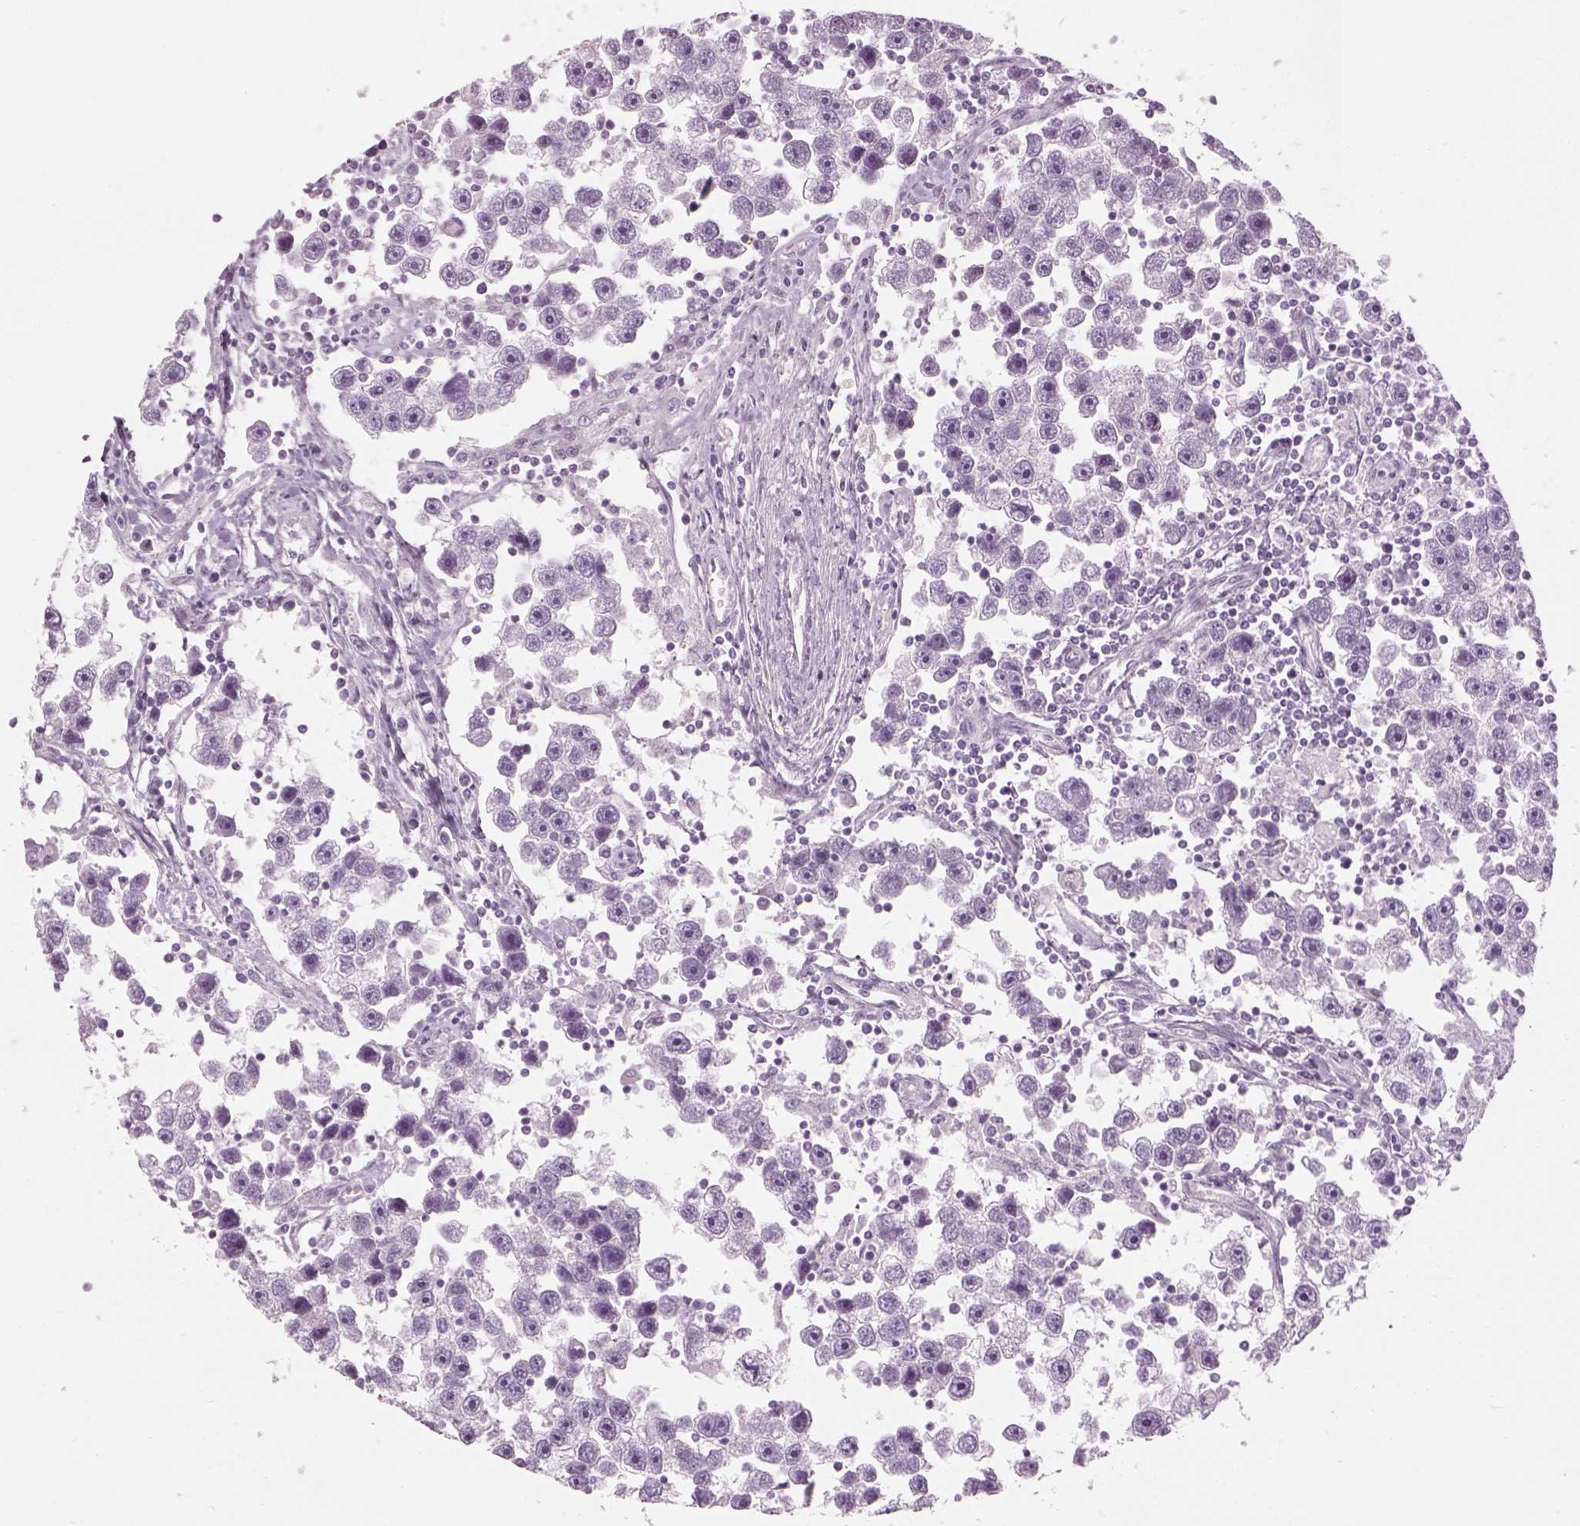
{"staining": {"intensity": "negative", "quantity": "none", "location": "none"}, "tissue": "testis cancer", "cell_type": "Tumor cells", "image_type": "cancer", "snomed": [{"axis": "morphology", "description": "Seminoma, NOS"}, {"axis": "topography", "description": "Testis"}], "caption": "Micrograph shows no significant protein staining in tumor cells of testis seminoma.", "gene": "SAG", "patient": {"sex": "male", "age": 30}}